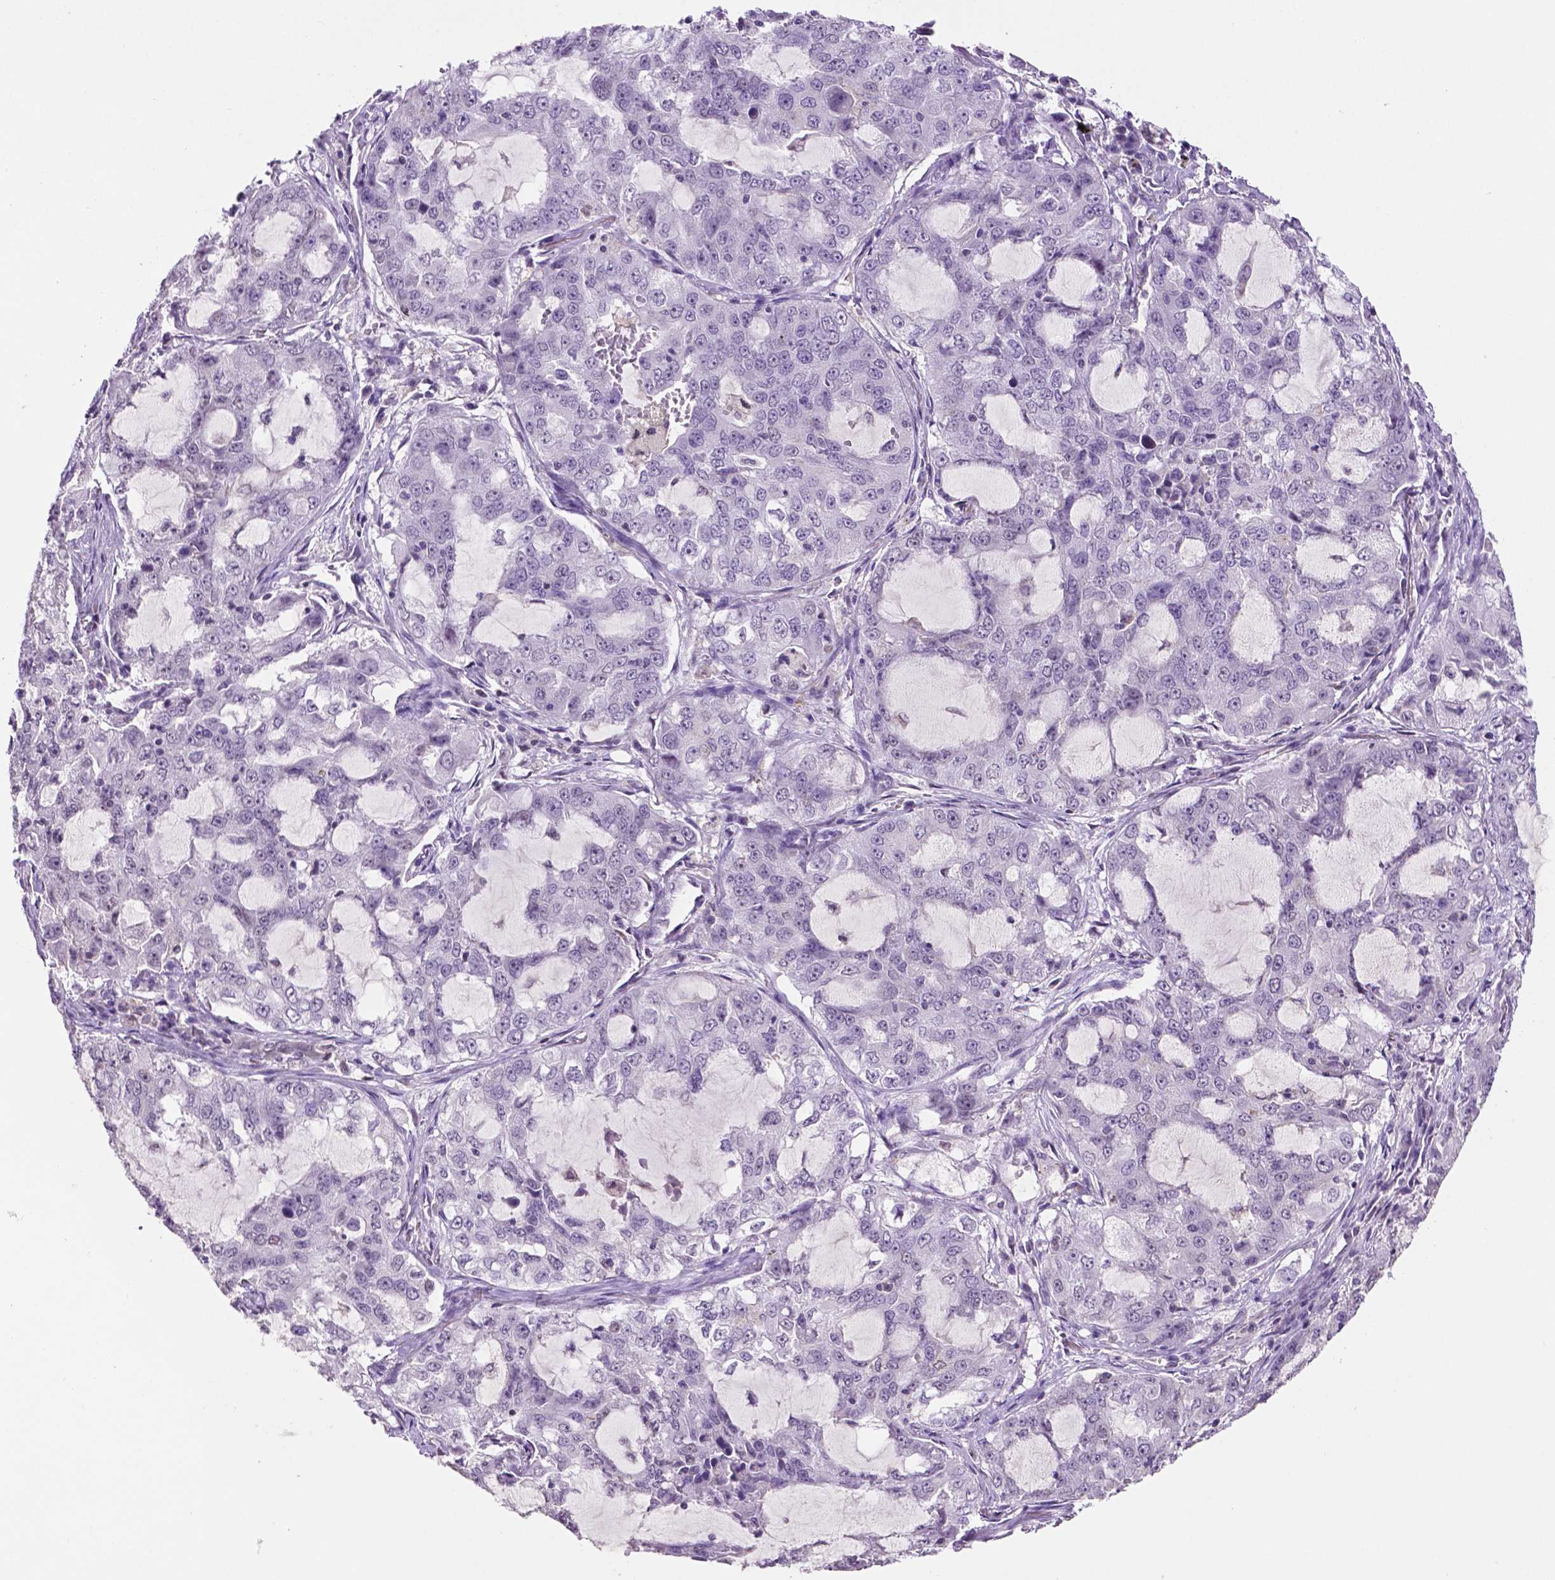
{"staining": {"intensity": "negative", "quantity": "none", "location": "none"}, "tissue": "lung cancer", "cell_type": "Tumor cells", "image_type": "cancer", "snomed": [{"axis": "morphology", "description": "Adenocarcinoma, NOS"}, {"axis": "topography", "description": "Lung"}], "caption": "Lung adenocarcinoma was stained to show a protein in brown. There is no significant expression in tumor cells.", "gene": "PTPN6", "patient": {"sex": "female", "age": 61}}